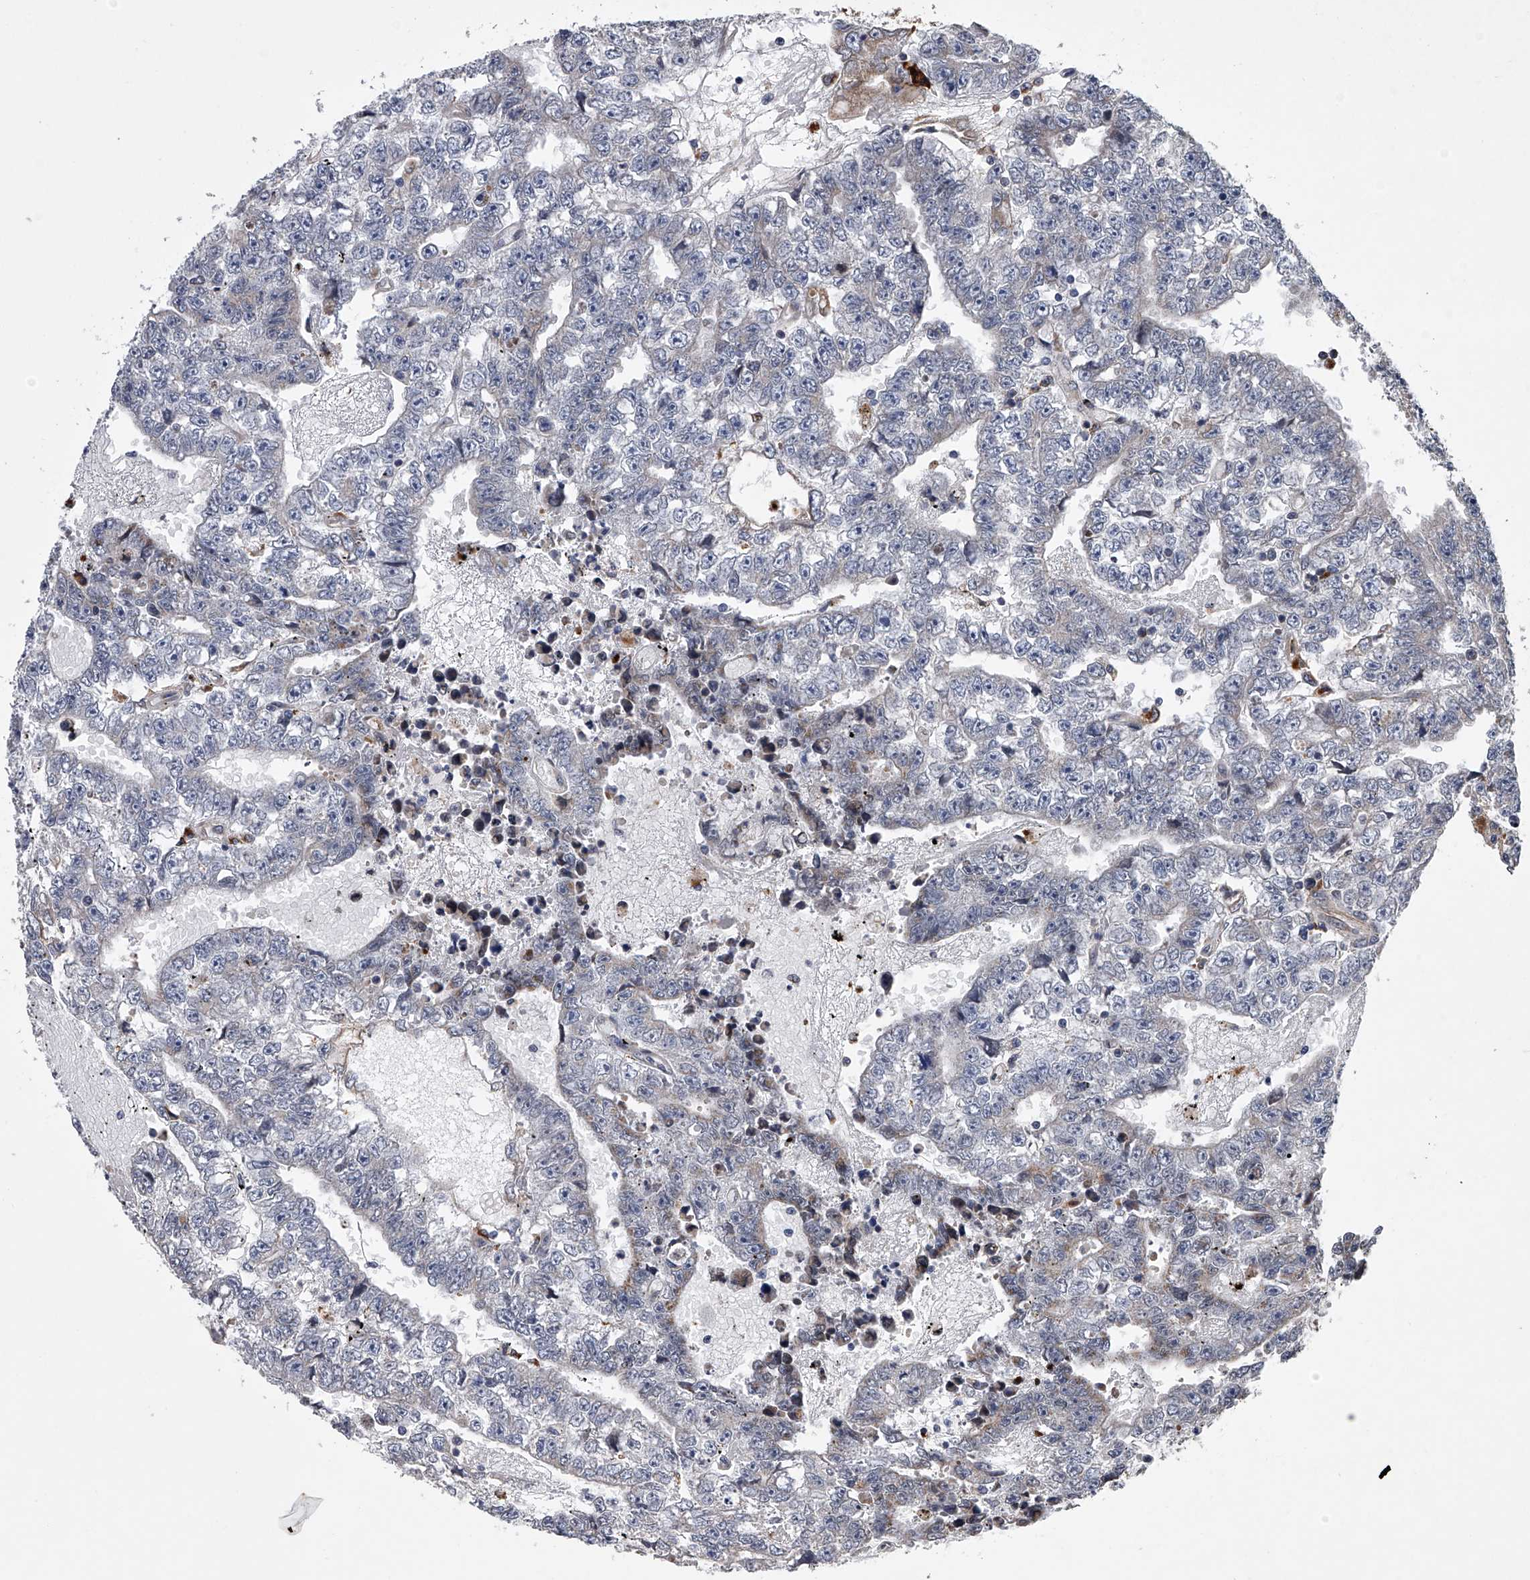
{"staining": {"intensity": "negative", "quantity": "none", "location": "none"}, "tissue": "testis cancer", "cell_type": "Tumor cells", "image_type": "cancer", "snomed": [{"axis": "morphology", "description": "Carcinoma, Embryonal, NOS"}, {"axis": "topography", "description": "Testis"}], "caption": "Immunohistochemical staining of testis cancer (embryonal carcinoma) reveals no significant positivity in tumor cells.", "gene": "TRIM8", "patient": {"sex": "male", "age": 25}}